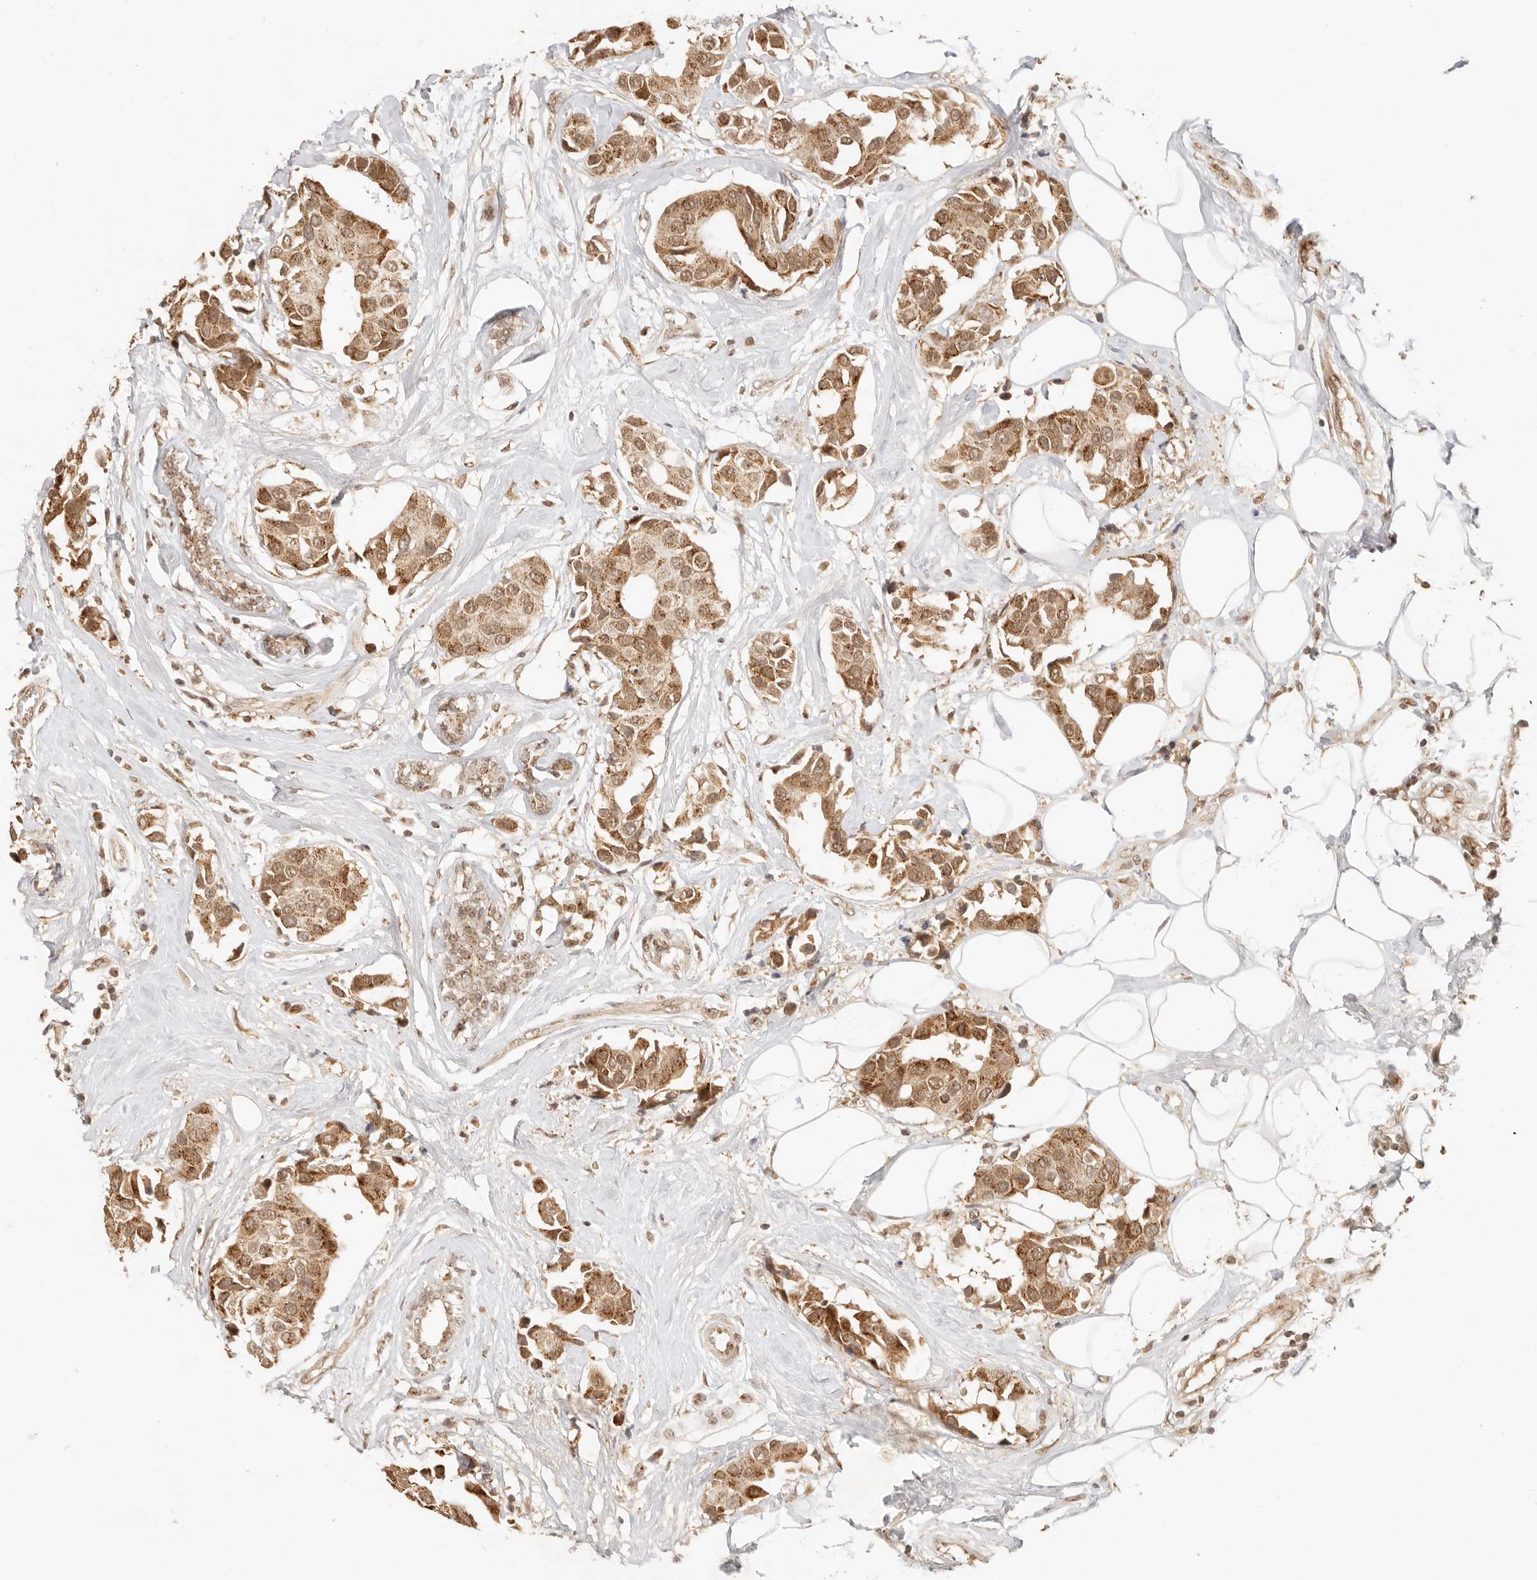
{"staining": {"intensity": "moderate", "quantity": ">75%", "location": "cytoplasmic/membranous,nuclear"}, "tissue": "breast cancer", "cell_type": "Tumor cells", "image_type": "cancer", "snomed": [{"axis": "morphology", "description": "Normal tissue, NOS"}, {"axis": "morphology", "description": "Duct carcinoma"}, {"axis": "topography", "description": "Breast"}], "caption": "Moderate cytoplasmic/membranous and nuclear expression for a protein is appreciated in about >75% of tumor cells of invasive ductal carcinoma (breast) using immunohistochemistry (IHC).", "gene": "INTS11", "patient": {"sex": "female", "age": 39}}